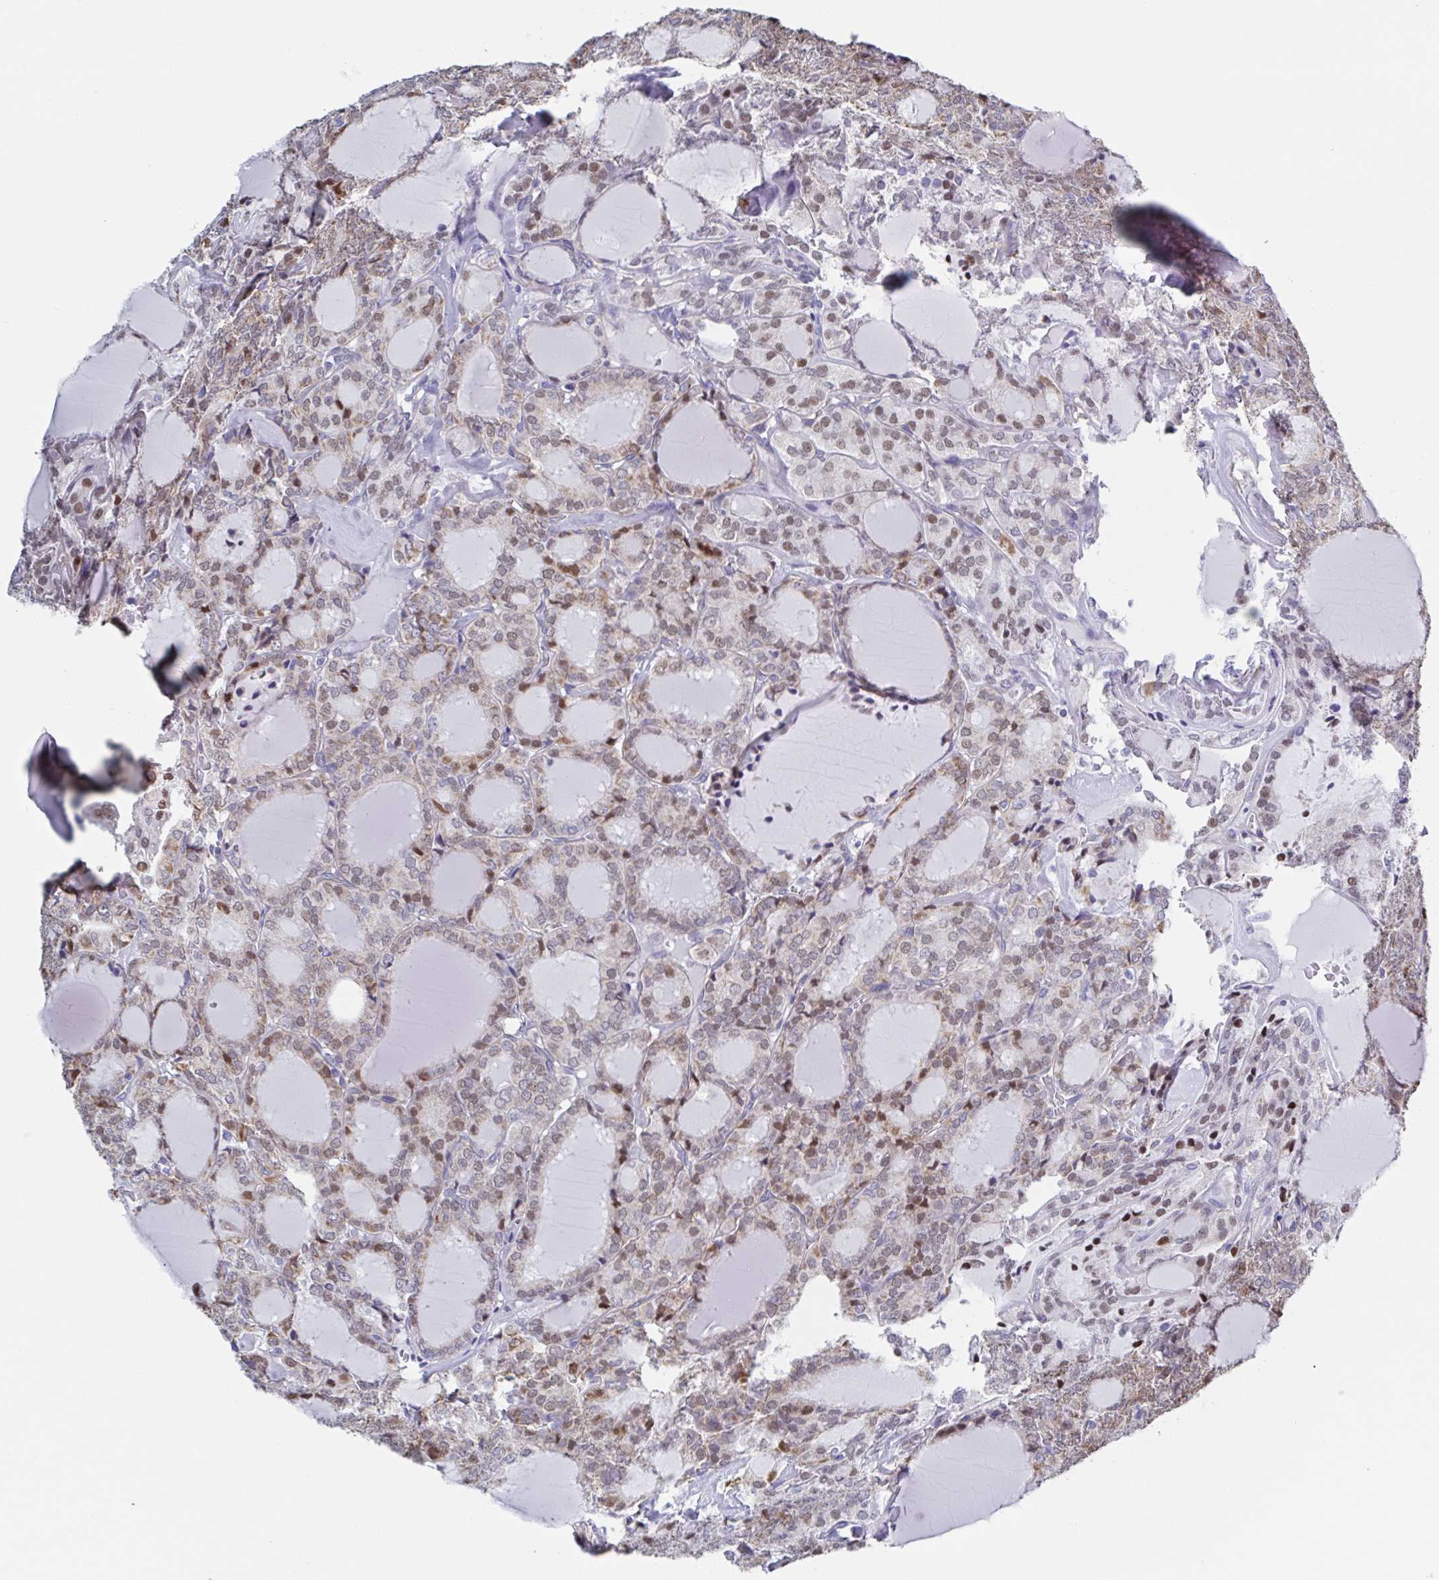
{"staining": {"intensity": "weak", "quantity": "<25%", "location": "cytoplasmic/membranous,nuclear"}, "tissue": "thyroid cancer", "cell_type": "Tumor cells", "image_type": "cancer", "snomed": [{"axis": "morphology", "description": "Follicular adenoma carcinoma, NOS"}, {"axis": "topography", "description": "Thyroid gland"}], "caption": "Immunohistochemical staining of human follicular adenoma carcinoma (thyroid) displays no significant positivity in tumor cells.", "gene": "PBOV1", "patient": {"sex": "male", "age": 74}}